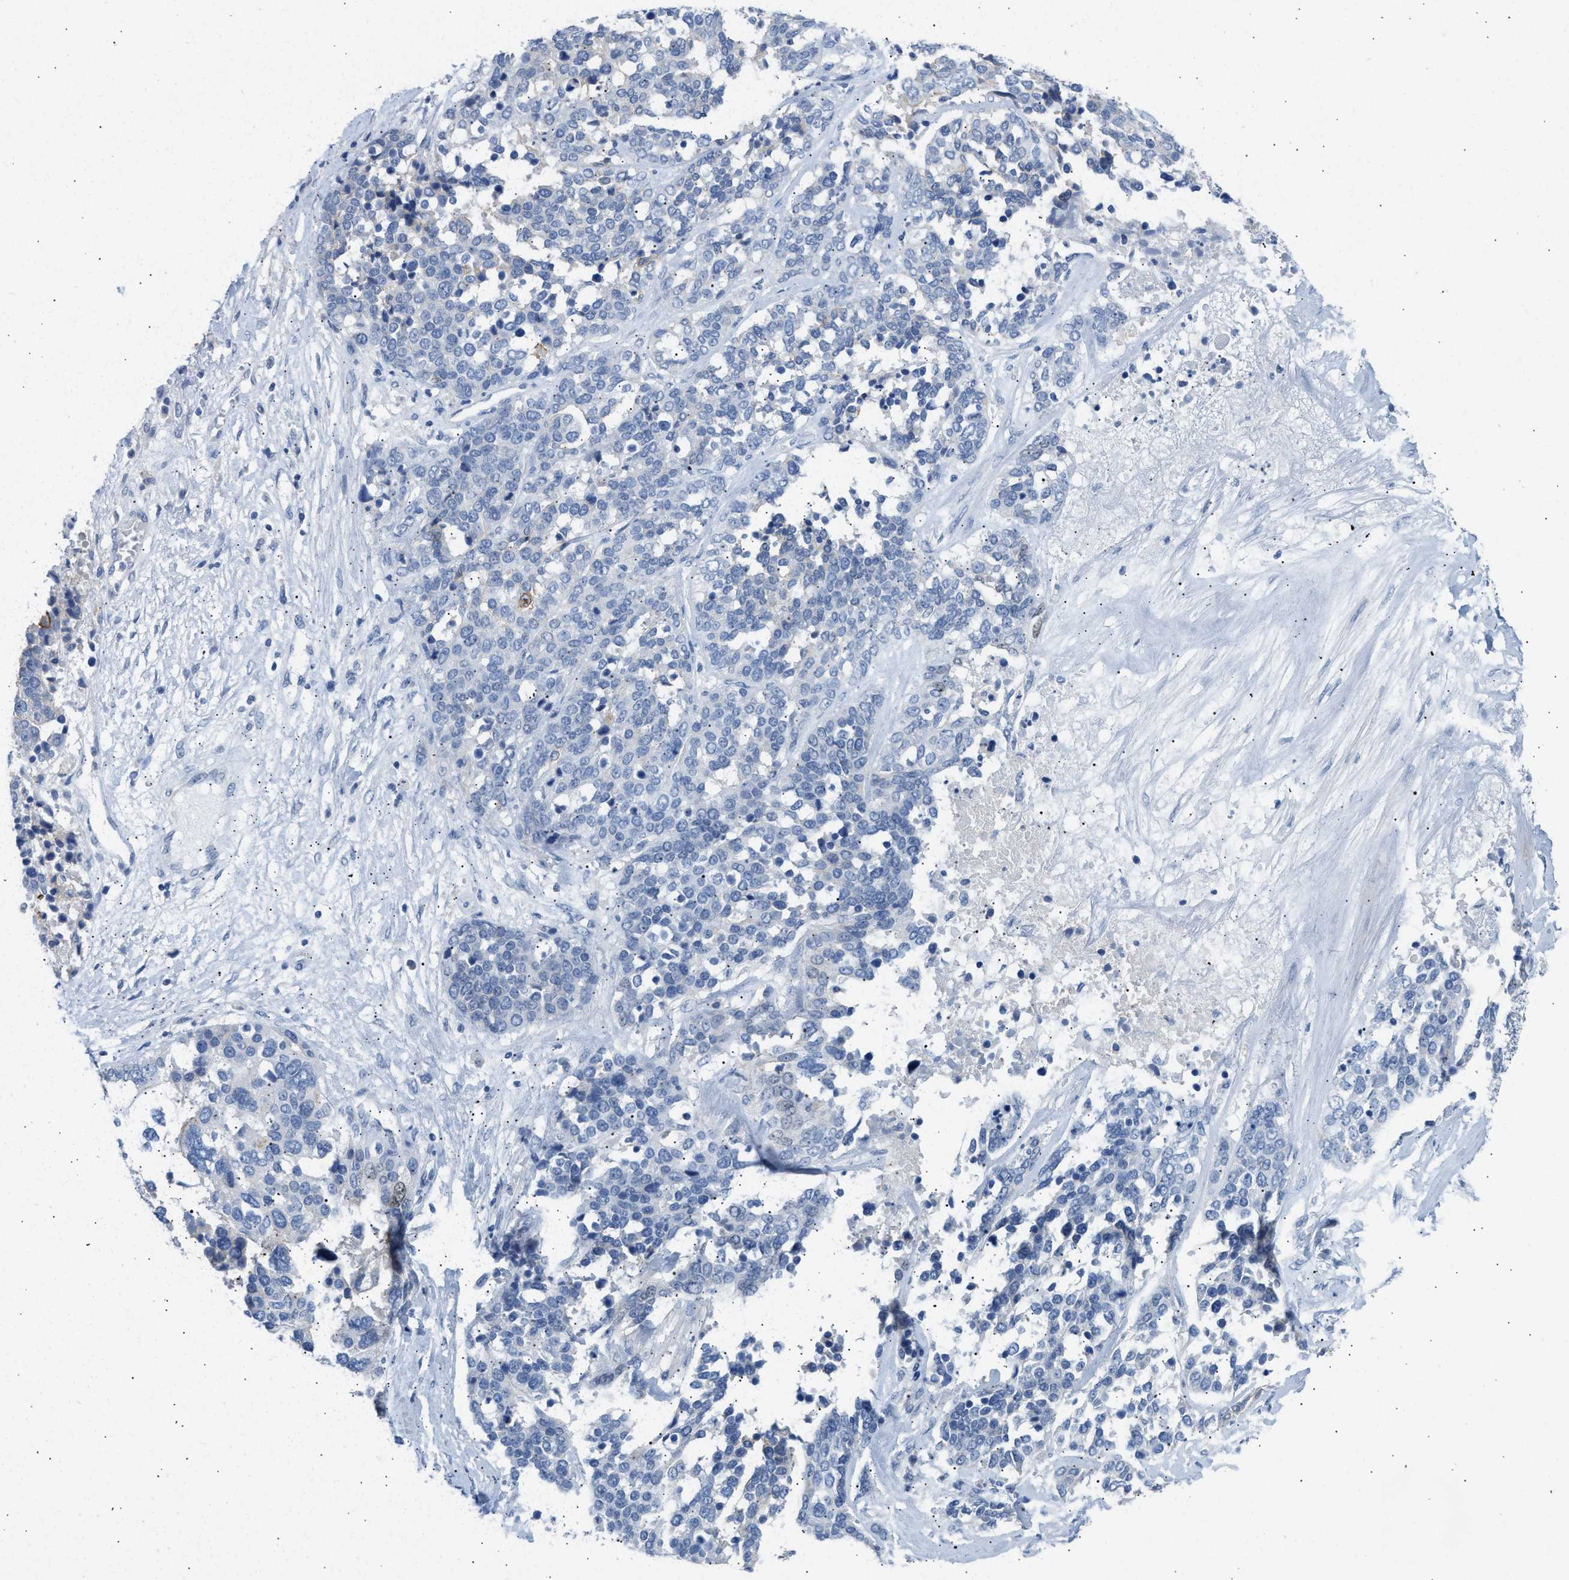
{"staining": {"intensity": "negative", "quantity": "none", "location": "none"}, "tissue": "ovarian cancer", "cell_type": "Tumor cells", "image_type": "cancer", "snomed": [{"axis": "morphology", "description": "Cystadenocarcinoma, serous, NOS"}, {"axis": "topography", "description": "Ovary"}], "caption": "The immunohistochemistry micrograph has no significant staining in tumor cells of ovarian serous cystadenocarcinoma tissue. (DAB (3,3'-diaminobenzidine) immunohistochemistry (IHC), high magnification).", "gene": "ERBB2", "patient": {"sex": "female", "age": 44}}